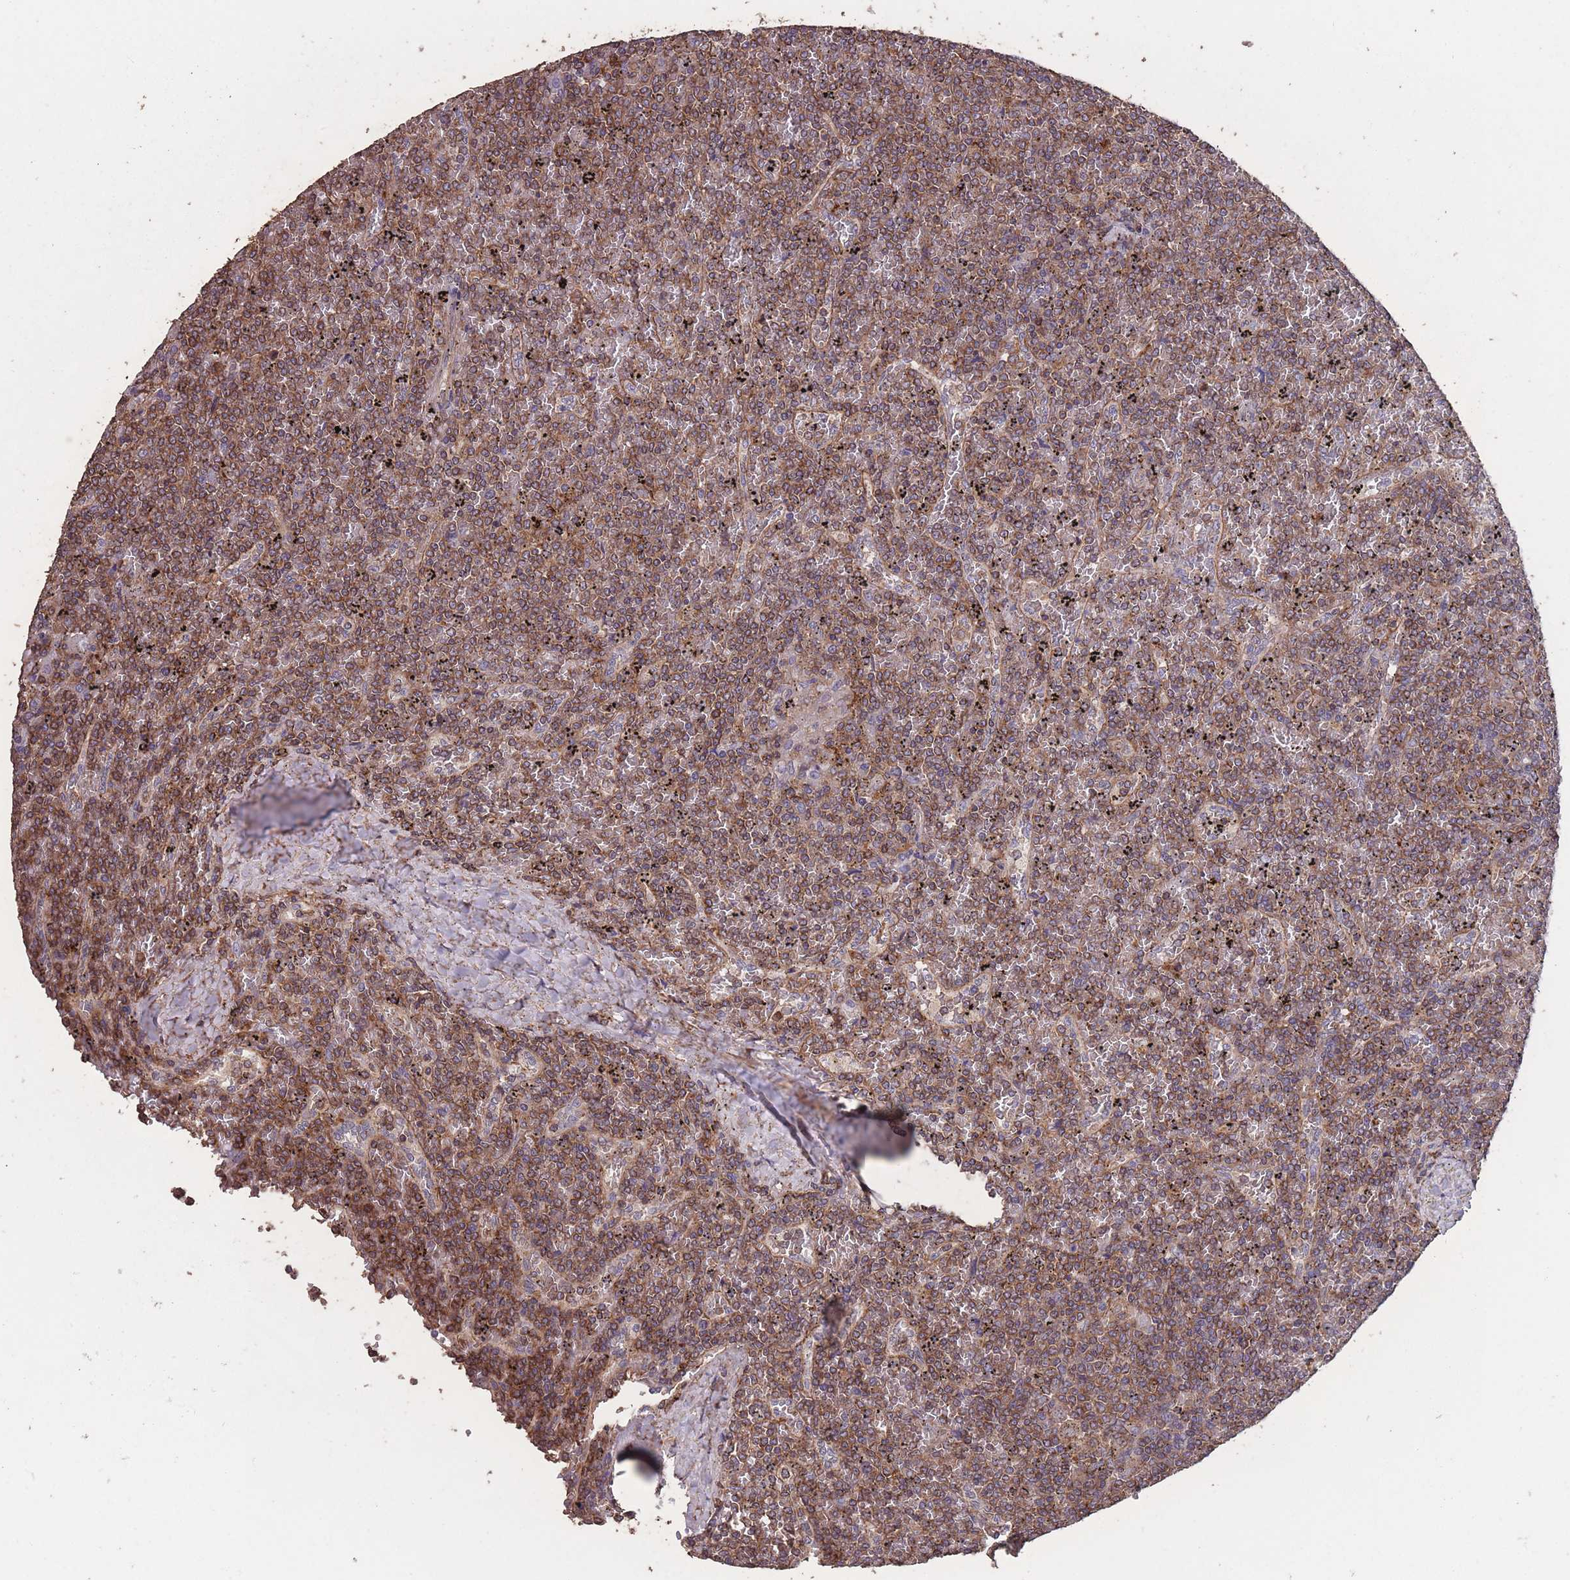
{"staining": {"intensity": "moderate", "quantity": ">75%", "location": "cytoplasmic/membranous"}, "tissue": "lymphoma", "cell_type": "Tumor cells", "image_type": "cancer", "snomed": [{"axis": "morphology", "description": "Malignant lymphoma, non-Hodgkin's type, Low grade"}, {"axis": "topography", "description": "Spleen"}], "caption": "Lymphoma stained with a brown dye displays moderate cytoplasmic/membranous positive positivity in about >75% of tumor cells.", "gene": "NUDT21", "patient": {"sex": "female", "age": 19}}